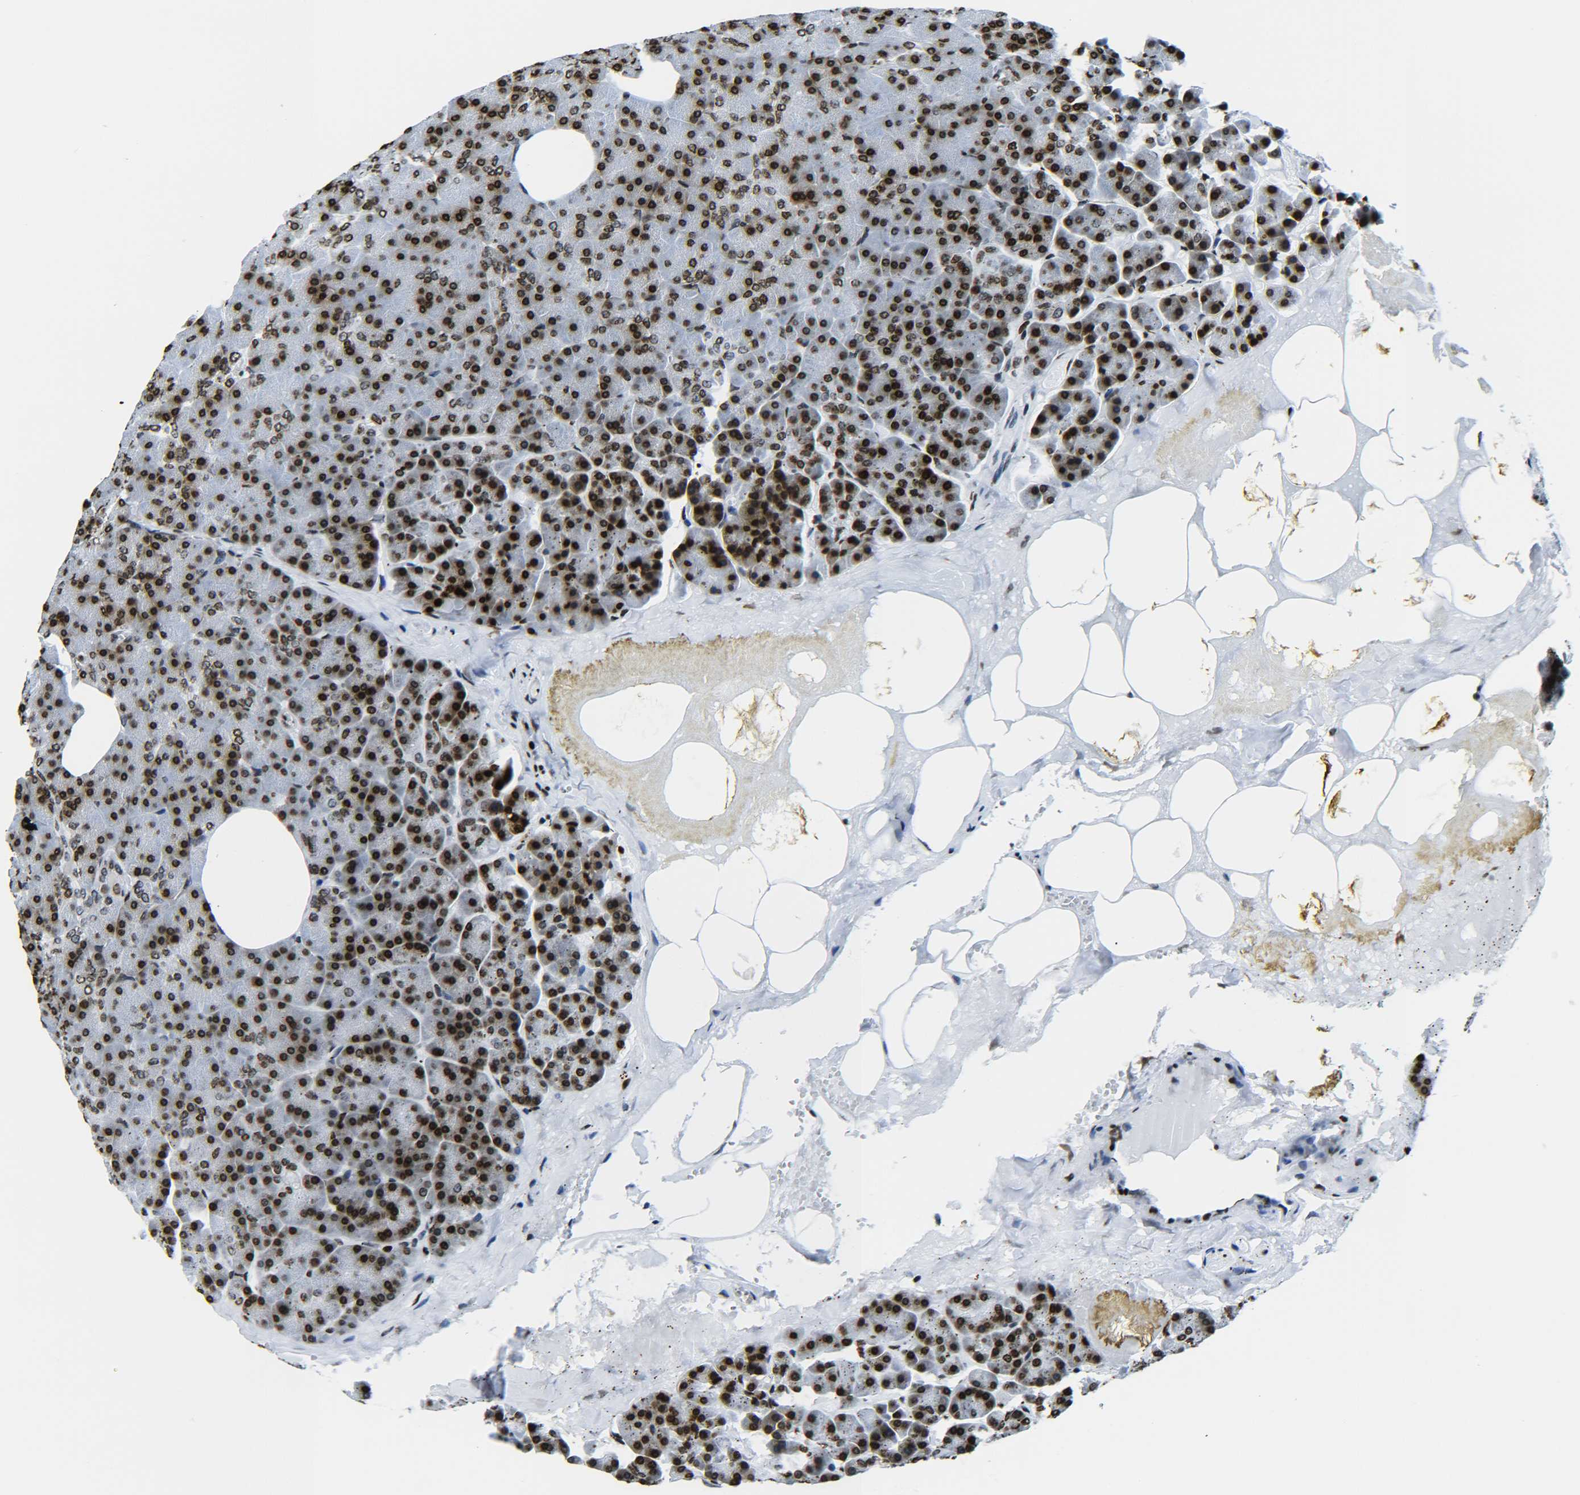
{"staining": {"intensity": "strong", "quantity": ">75%", "location": "nuclear"}, "tissue": "pancreas", "cell_type": "Exocrine glandular cells", "image_type": "normal", "snomed": [{"axis": "morphology", "description": "Normal tissue, NOS"}, {"axis": "topography", "description": "Pancreas"}], "caption": "An image of human pancreas stained for a protein displays strong nuclear brown staining in exocrine glandular cells. (Brightfield microscopy of DAB IHC at high magnification).", "gene": "H2AX", "patient": {"sex": "female", "age": 35}}